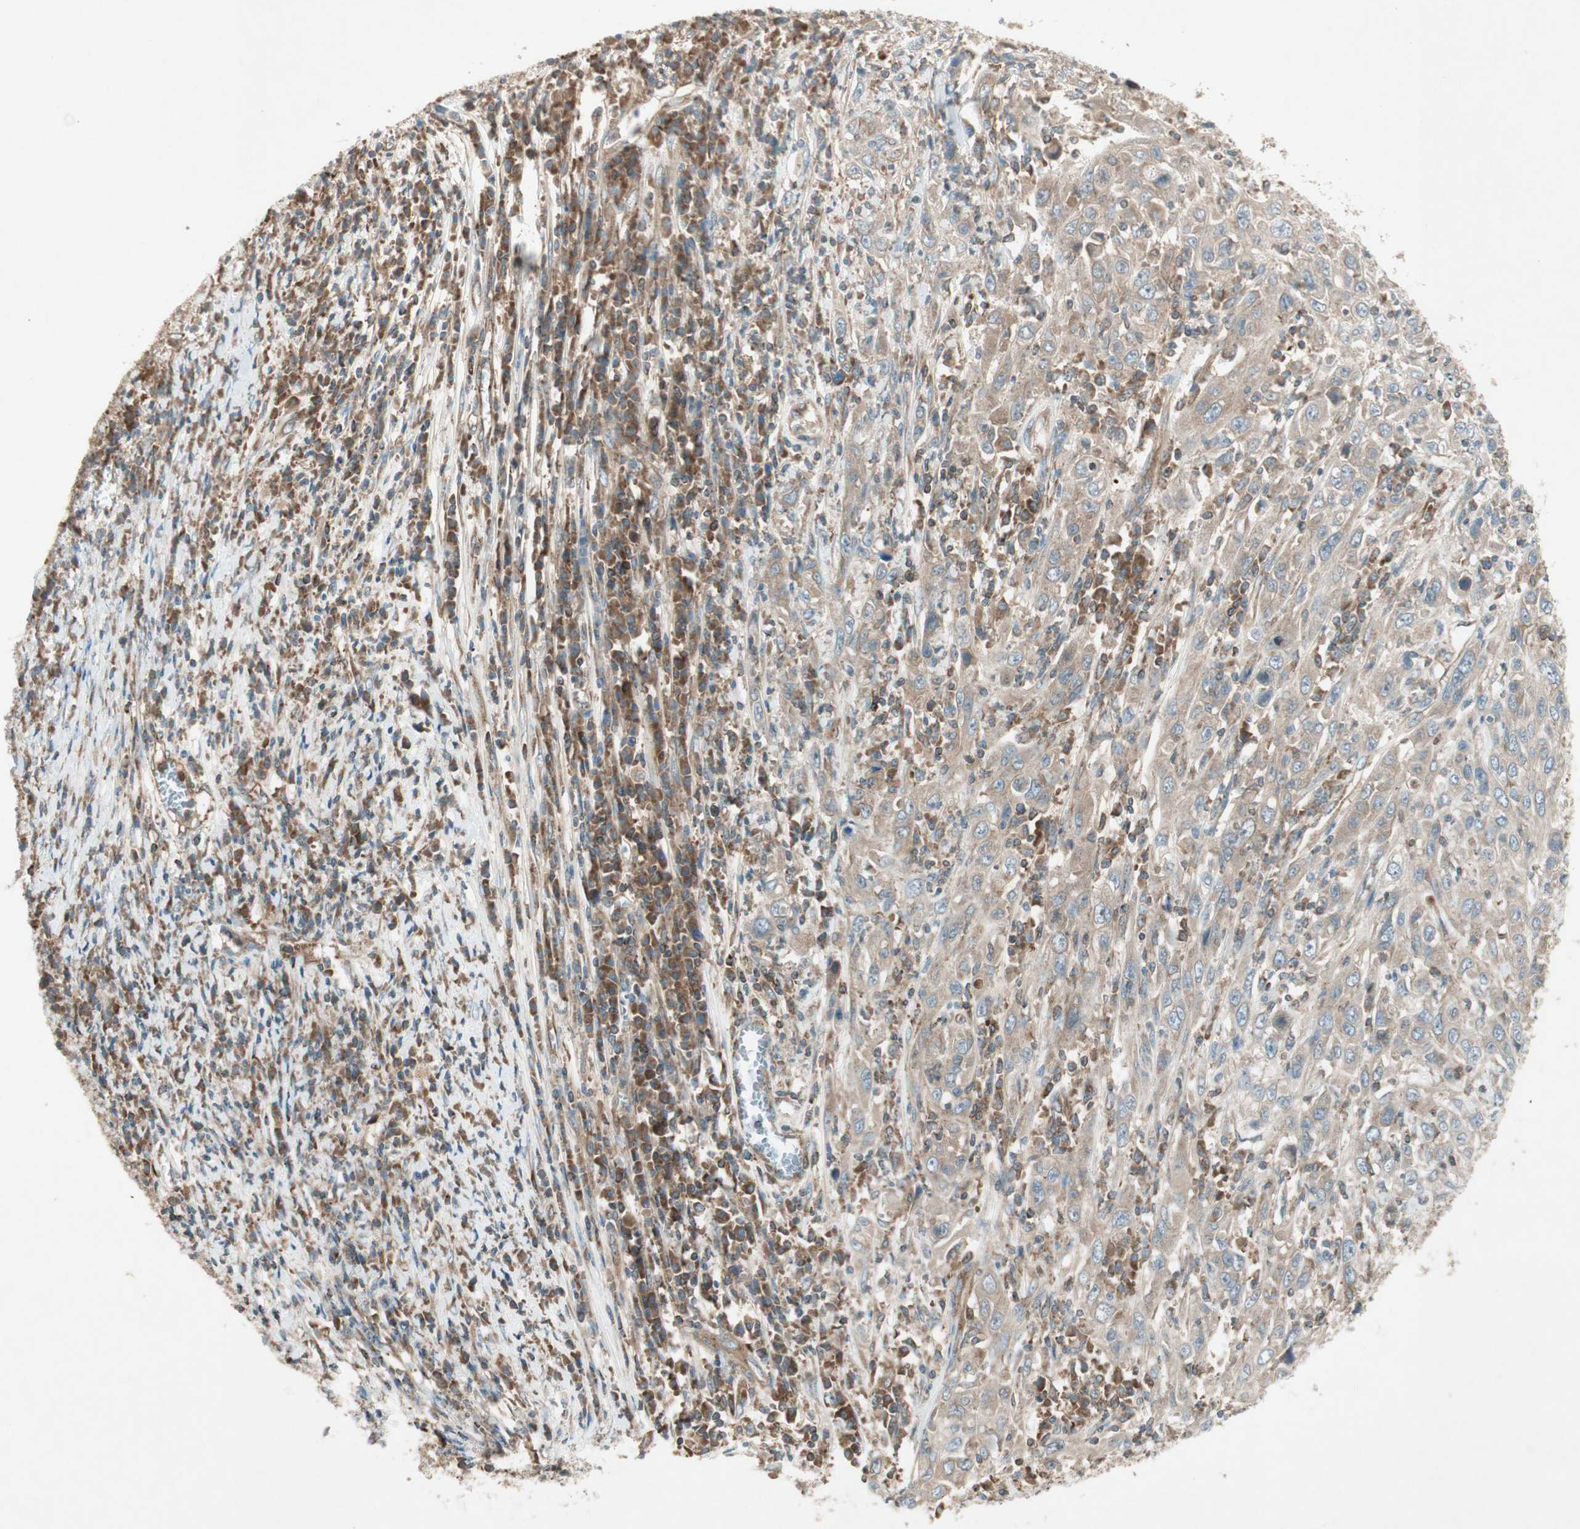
{"staining": {"intensity": "weak", "quantity": ">75%", "location": "cytoplasmic/membranous"}, "tissue": "cervical cancer", "cell_type": "Tumor cells", "image_type": "cancer", "snomed": [{"axis": "morphology", "description": "Squamous cell carcinoma, NOS"}, {"axis": "topography", "description": "Cervix"}], "caption": "A high-resolution histopathology image shows immunohistochemistry staining of cervical cancer, which reveals weak cytoplasmic/membranous expression in about >75% of tumor cells. Nuclei are stained in blue.", "gene": "CHADL", "patient": {"sex": "female", "age": 46}}